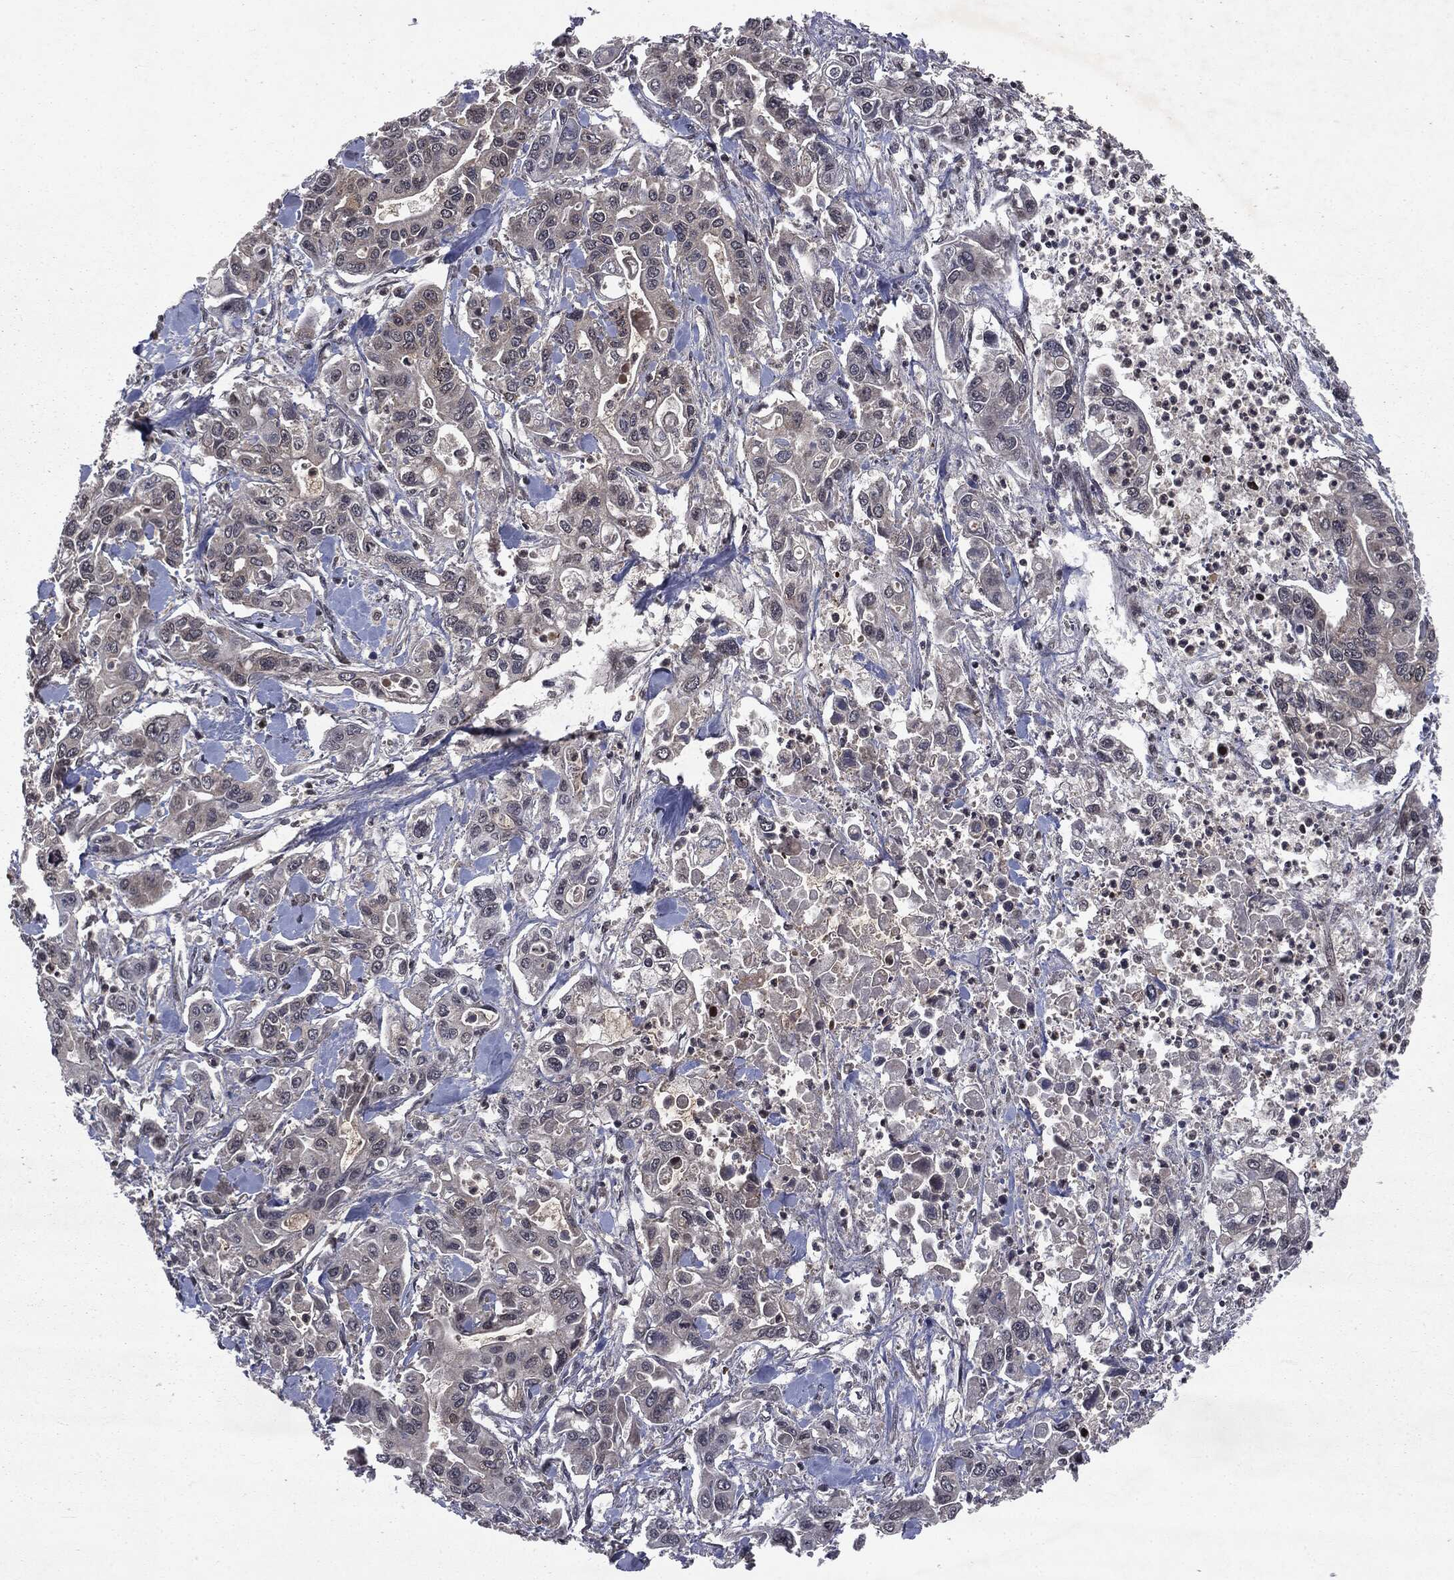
{"staining": {"intensity": "weak", "quantity": "<25%", "location": "cytoplasmic/membranous"}, "tissue": "pancreatic cancer", "cell_type": "Tumor cells", "image_type": "cancer", "snomed": [{"axis": "morphology", "description": "Adenocarcinoma, NOS"}, {"axis": "topography", "description": "Pancreas"}], "caption": "A histopathology image of human pancreatic cancer is negative for staining in tumor cells.", "gene": "STAU2", "patient": {"sex": "male", "age": 62}}